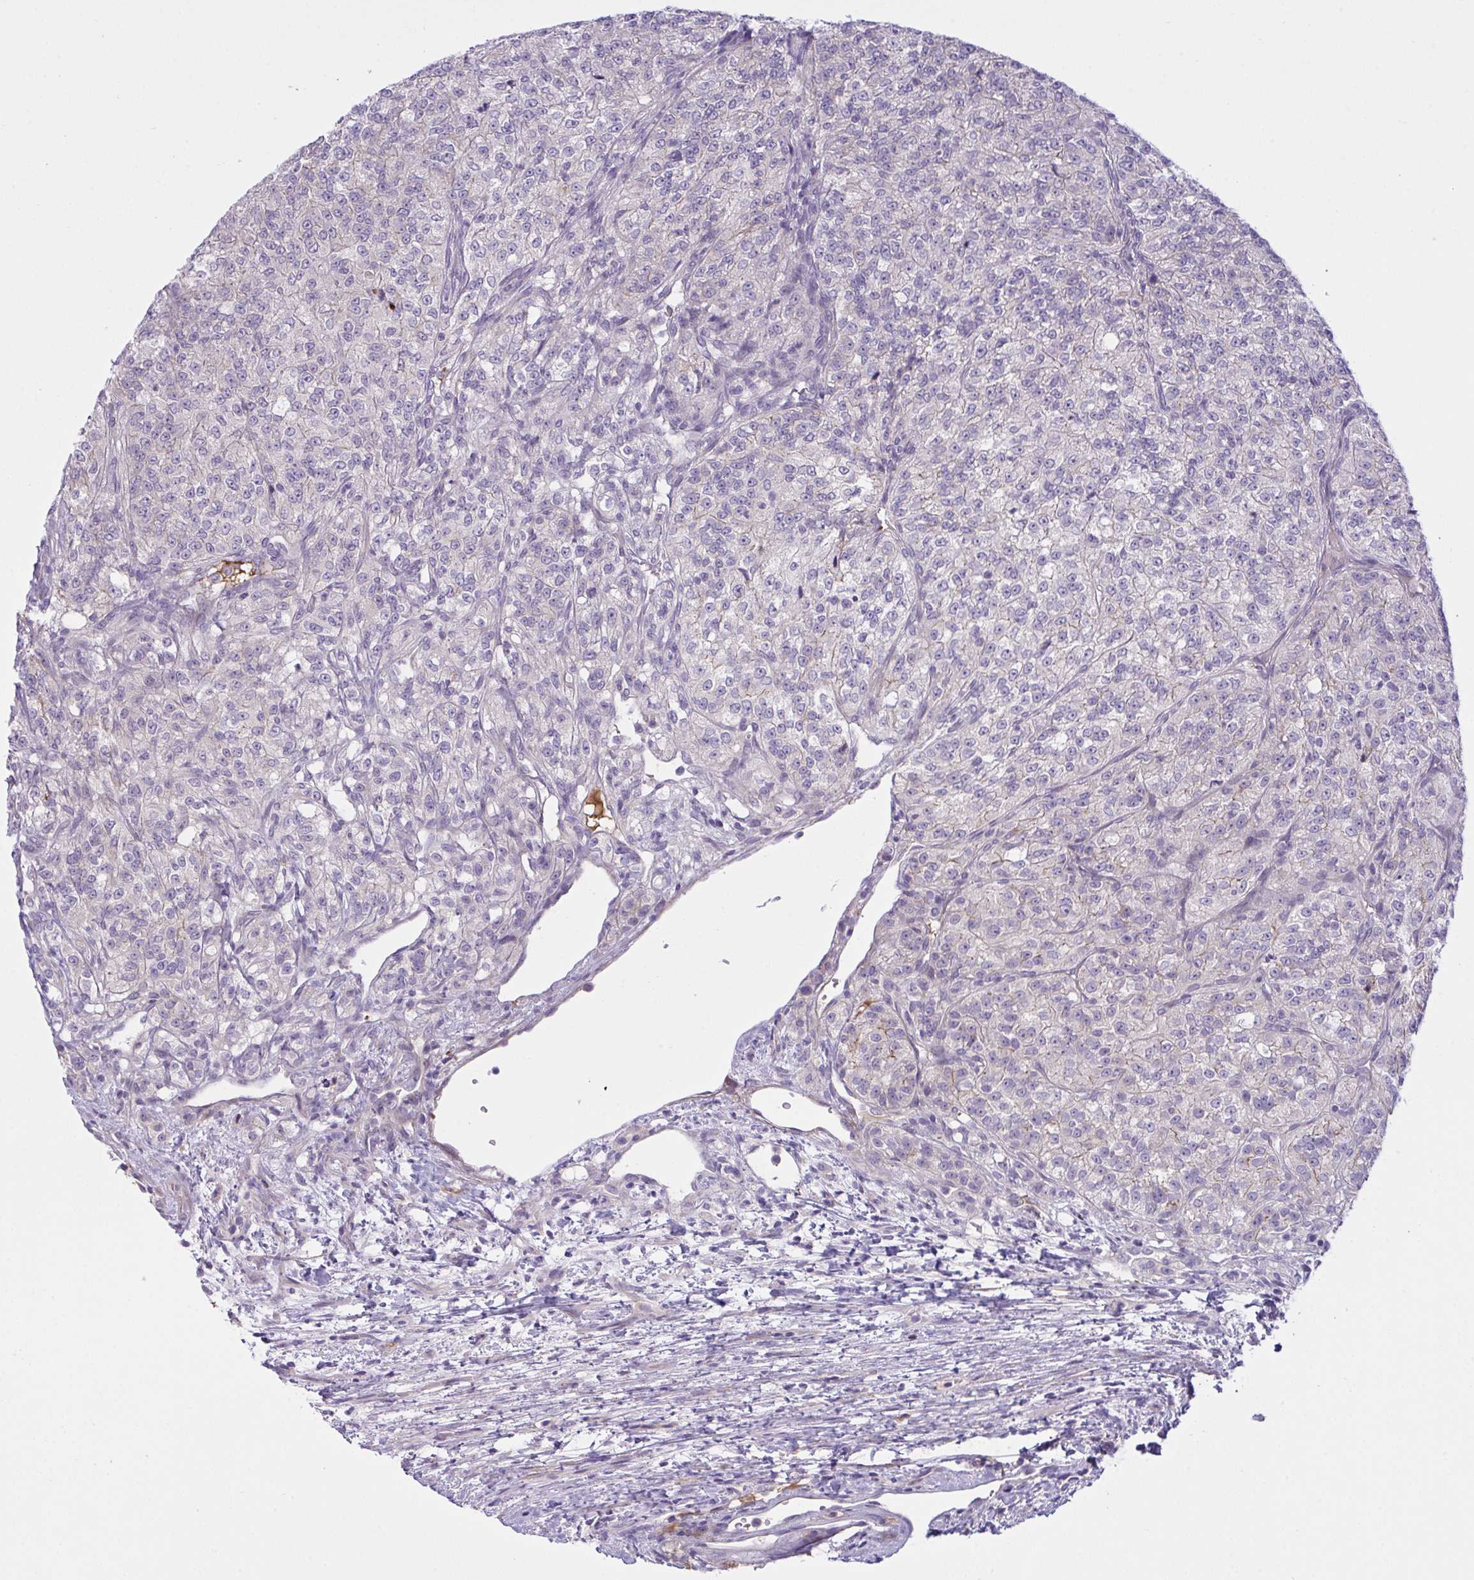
{"staining": {"intensity": "negative", "quantity": "none", "location": "none"}, "tissue": "renal cancer", "cell_type": "Tumor cells", "image_type": "cancer", "snomed": [{"axis": "morphology", "description": "Adenocarcinoma, NOS"}, {"axis": "topography", "description": "Kidney"}], "caption": "Renal adenocarcinoma stained for a protein using immunohistochemistry (IHC) reveals no expression tumor cells.", "gene": "SYNPO2L", "patient": {"sex": "female", "age": 63}}